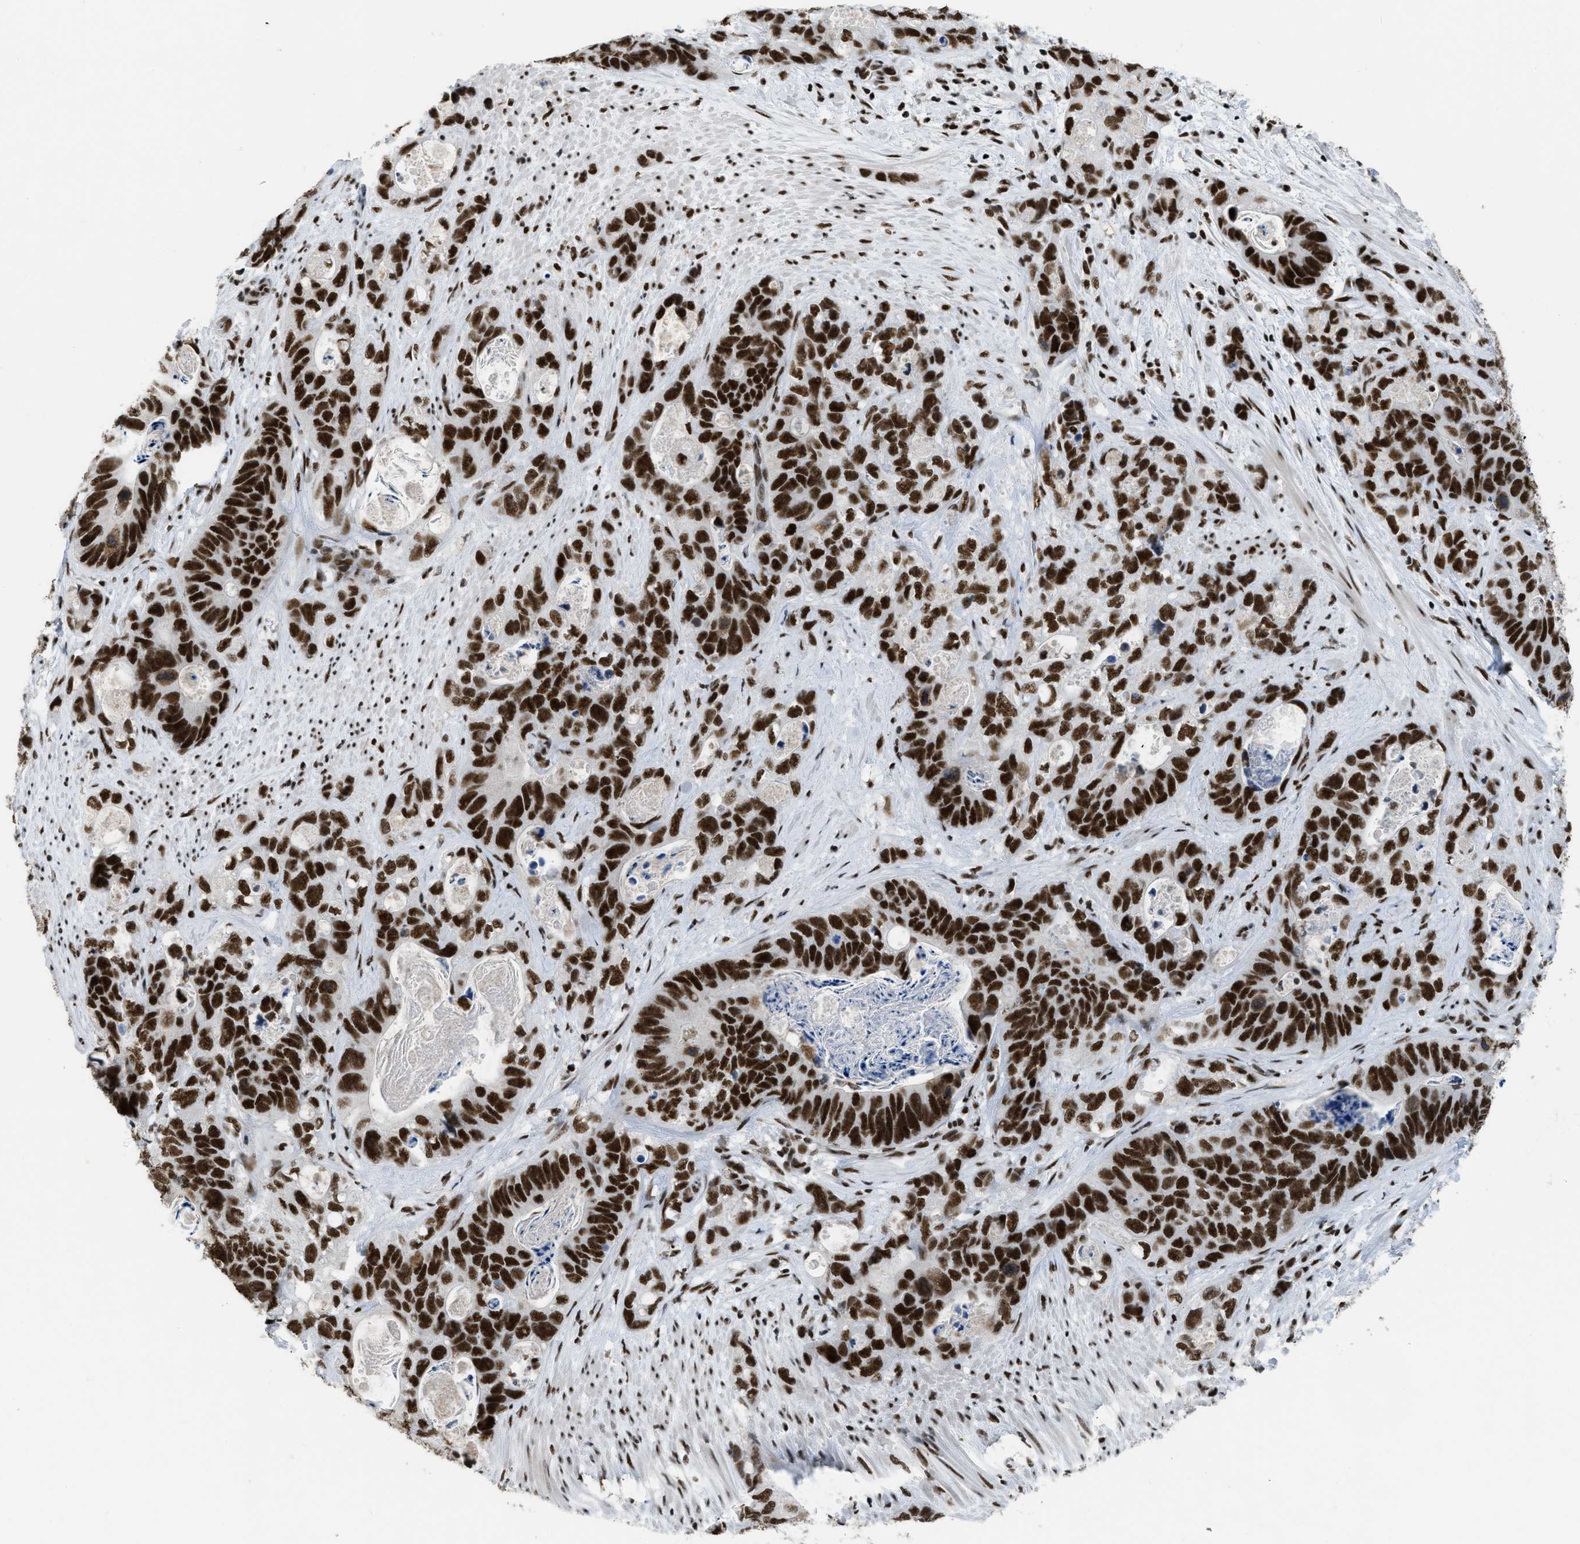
{"staining": {"intensity": "strong", "quantity": ">75%", "location": "nuclear"}, "tissue": "stomach cancer", "cell_type": "Tumor cells", "image_type": "cancer", "snomed": [{"axis": "morphology", "description": "Normal tissue, NOS"}, {"axis": "morphology", "description": "Adenocarcinoma, NOS"}, {"axis": "topography", "description": "Stomach"}], "caption": "A high amount of strong nuclear staining is identified in approximately >75% of tumor cells in adenocarcinoma (stomach) tissue. The staining was performed using DAB, with brown indicating positive protein expression. Nuclei are stained blue with hematoxylin.", "gene": "SCAF4", "patient": {"sex": "female", "age": 89}}